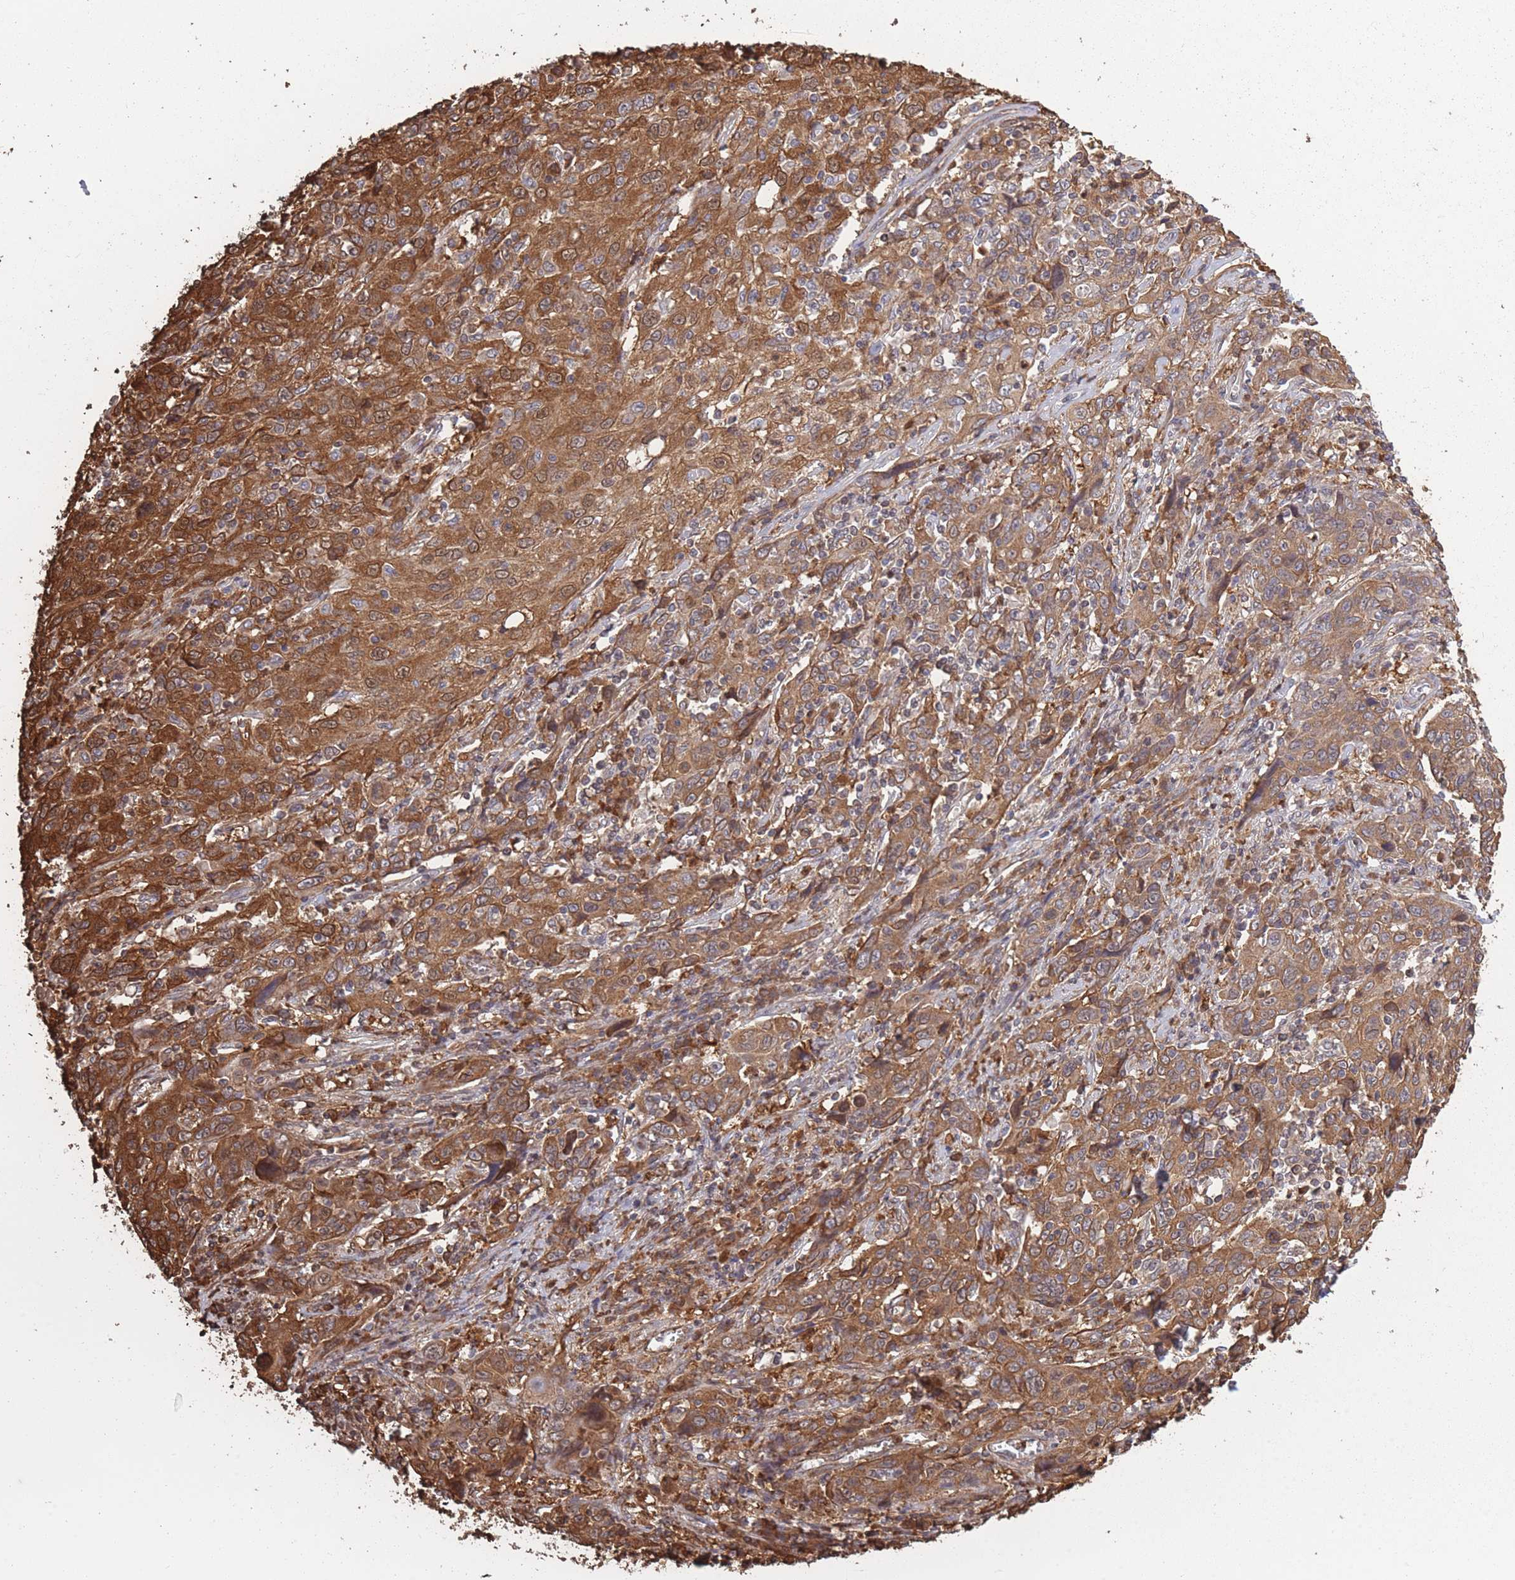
{"staining": {"intensity": "moderate", "quantity": ">75%", "location": "cytoplasmic/membranous"}, "tissue": "cervical cancer", "cell_type": "Tumor cells", "image_type": "cancer", "snomed": [{"axis": "morphology", "description": "Squamous cell carcinoma, NOS"}, {"axis": "topography", "description": "Cervix"}], "caption": "This is an image of immunohistochemistry (IHC) staining of cervical cancer (squamous cell carcinoma), which shows moderate positivity in the cytoplasmic/membranous of tumor cells.", "gene": "ARL13B", "patient": {"sex": "female", "age": 46}}